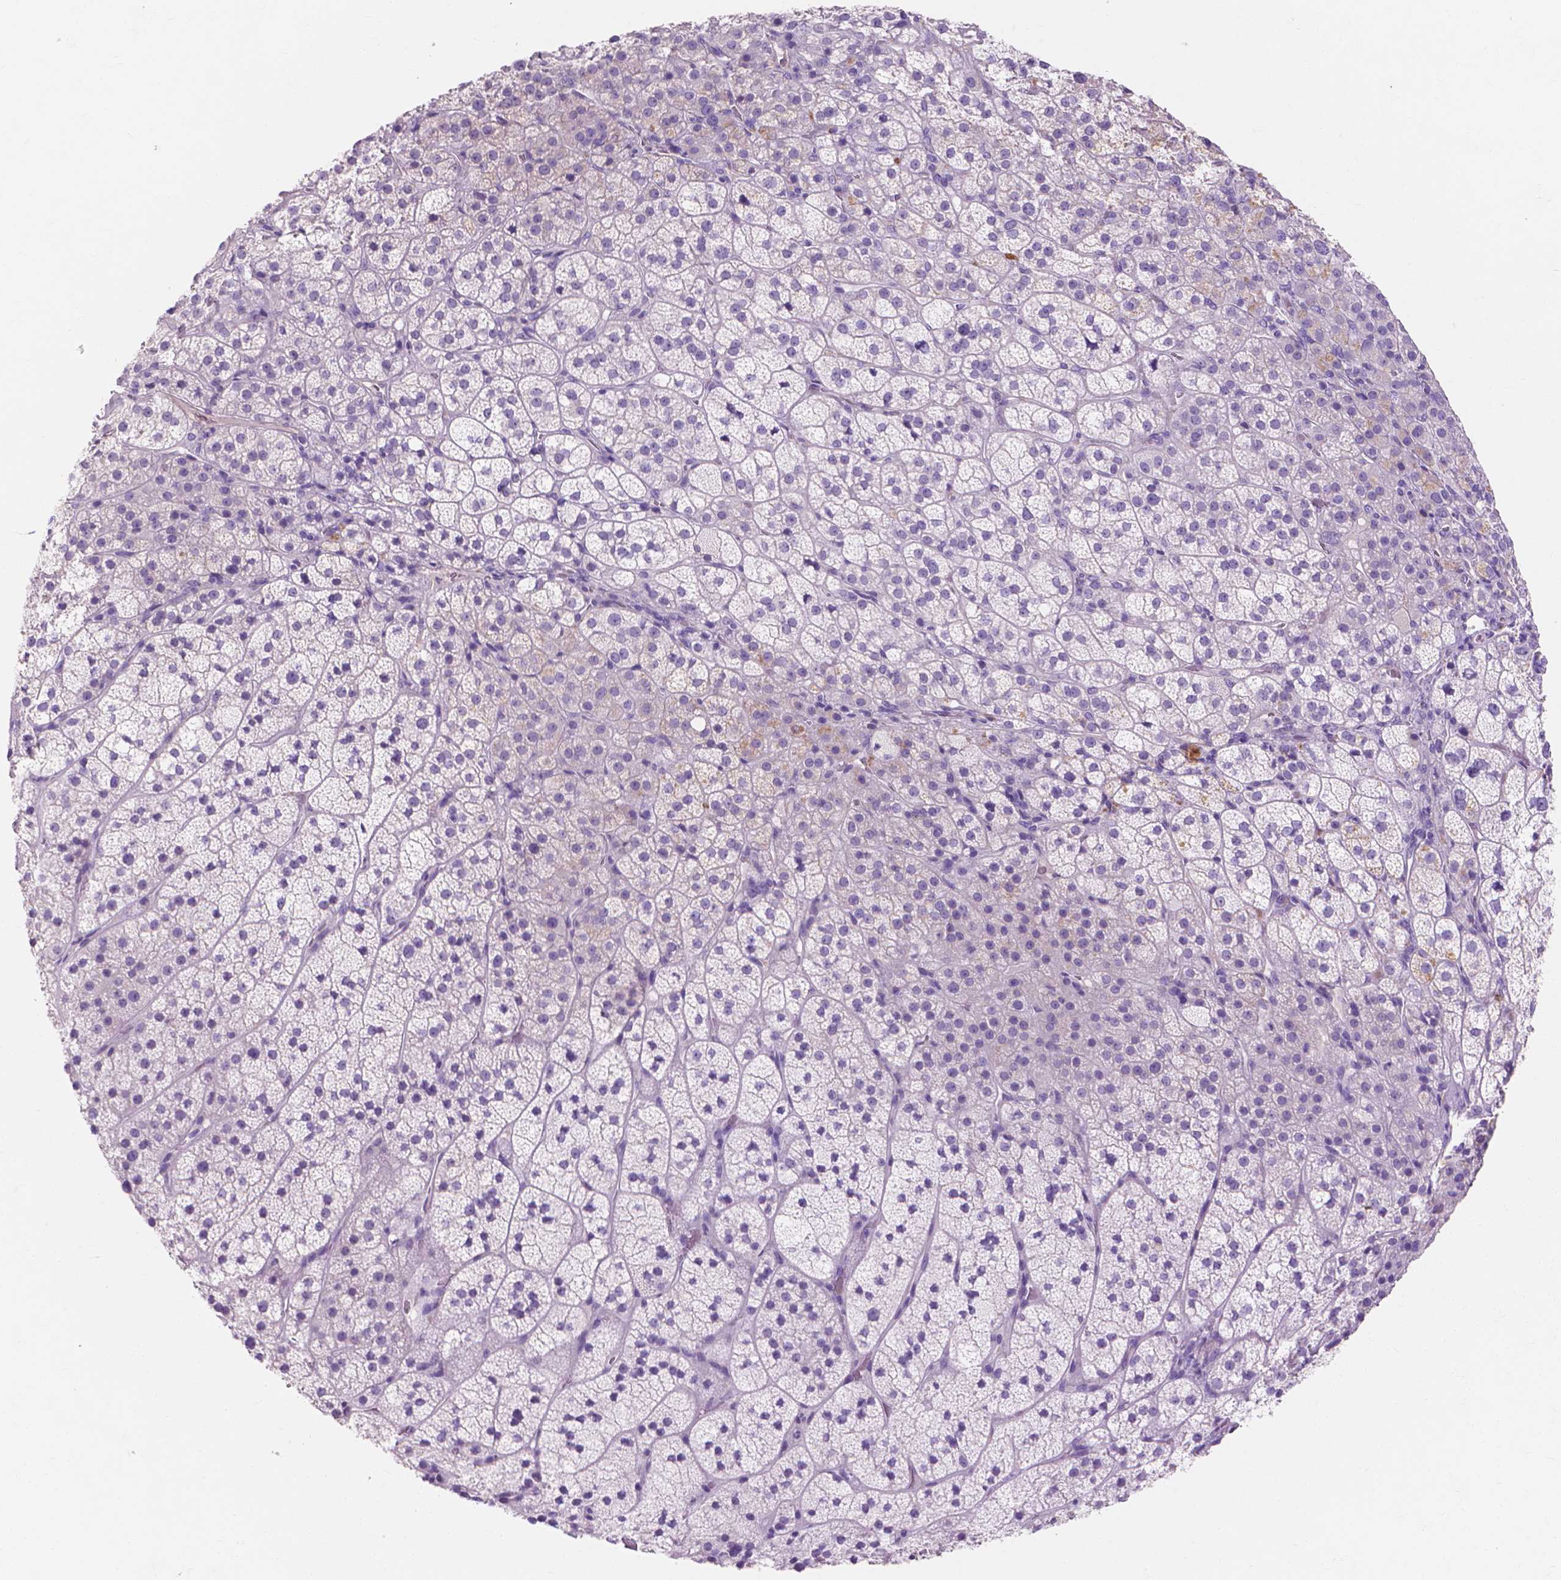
{"staining": {"intensity": "negative", "quantity": "none", "location": "none"}, "tissue": "adrenal gland", "cell_type": "Glandular cells", "image_type": "normal", "snomed": [{"axis": "morphology", "description": "Normal tissue, NOS"}, {"axis": "topography", "description": "Adrenal gland"}], "caption": "Immunohistochemistry micrograph of benign human adrenal gland stained for a protein (brown), which exhibits no staining in glandular cells.", "gene": "MBLAC1", "patient": {"sex": "female", "age": 60}}